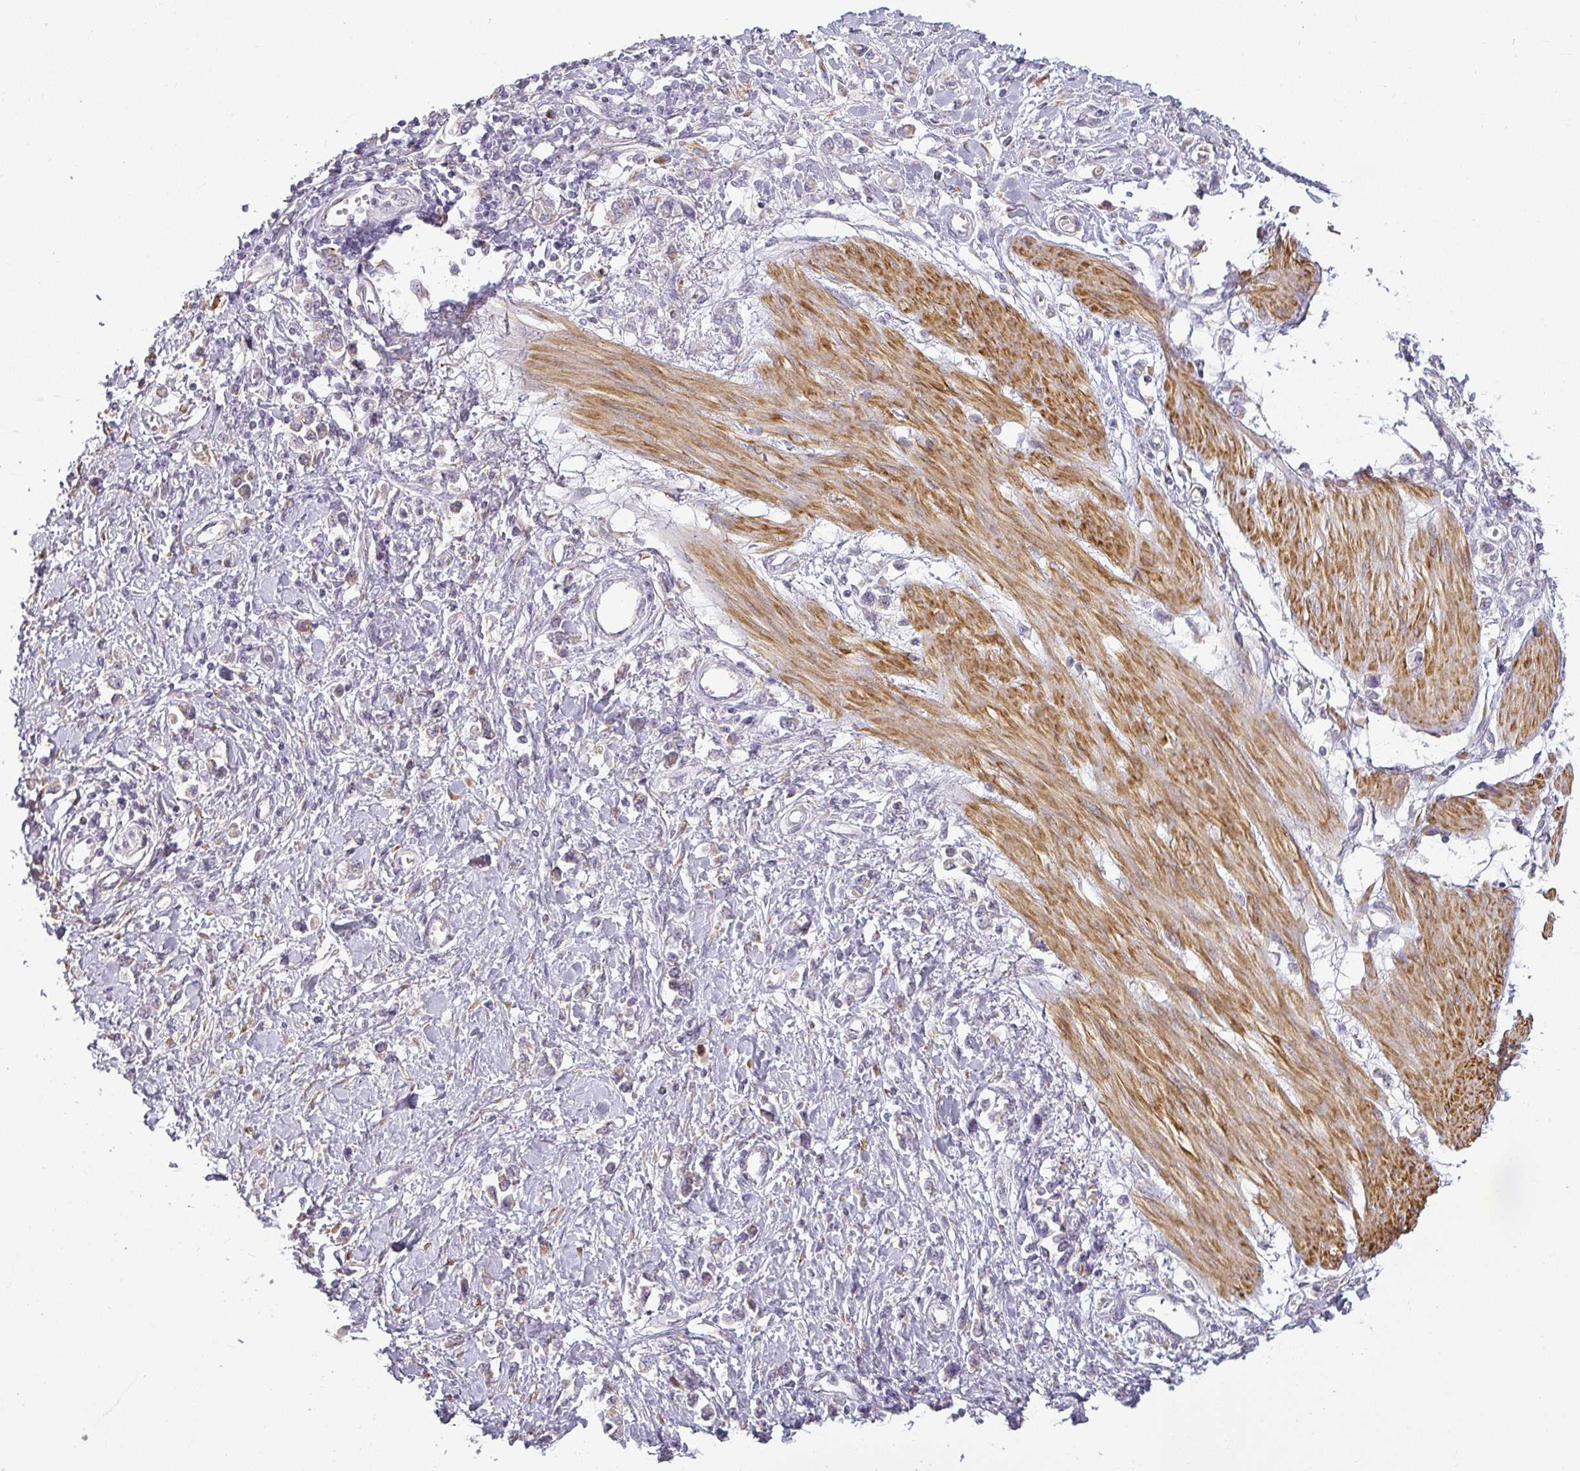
{"staining": {"intensity": "weak", "quantity": "<25%", "location": "cytoplasmic/membranous"}, "tissue": "stomach cancer", "cell_type": "Tumor cells", "image_type": "cancer", "snomed": [{"axis": "morphology", "description": "Adenocarcinoma, NOS"}, {"axis": "topography", "description": "Stomach"}], "caption": "Tumor cells show no significant protein staining in stomach adenocarcinoma. (Brightfield microscopy of DAB immunohistochemistry at high magnification).", "gene": "CCDC144A", "patient": {"sex": "female", "age": 76}}